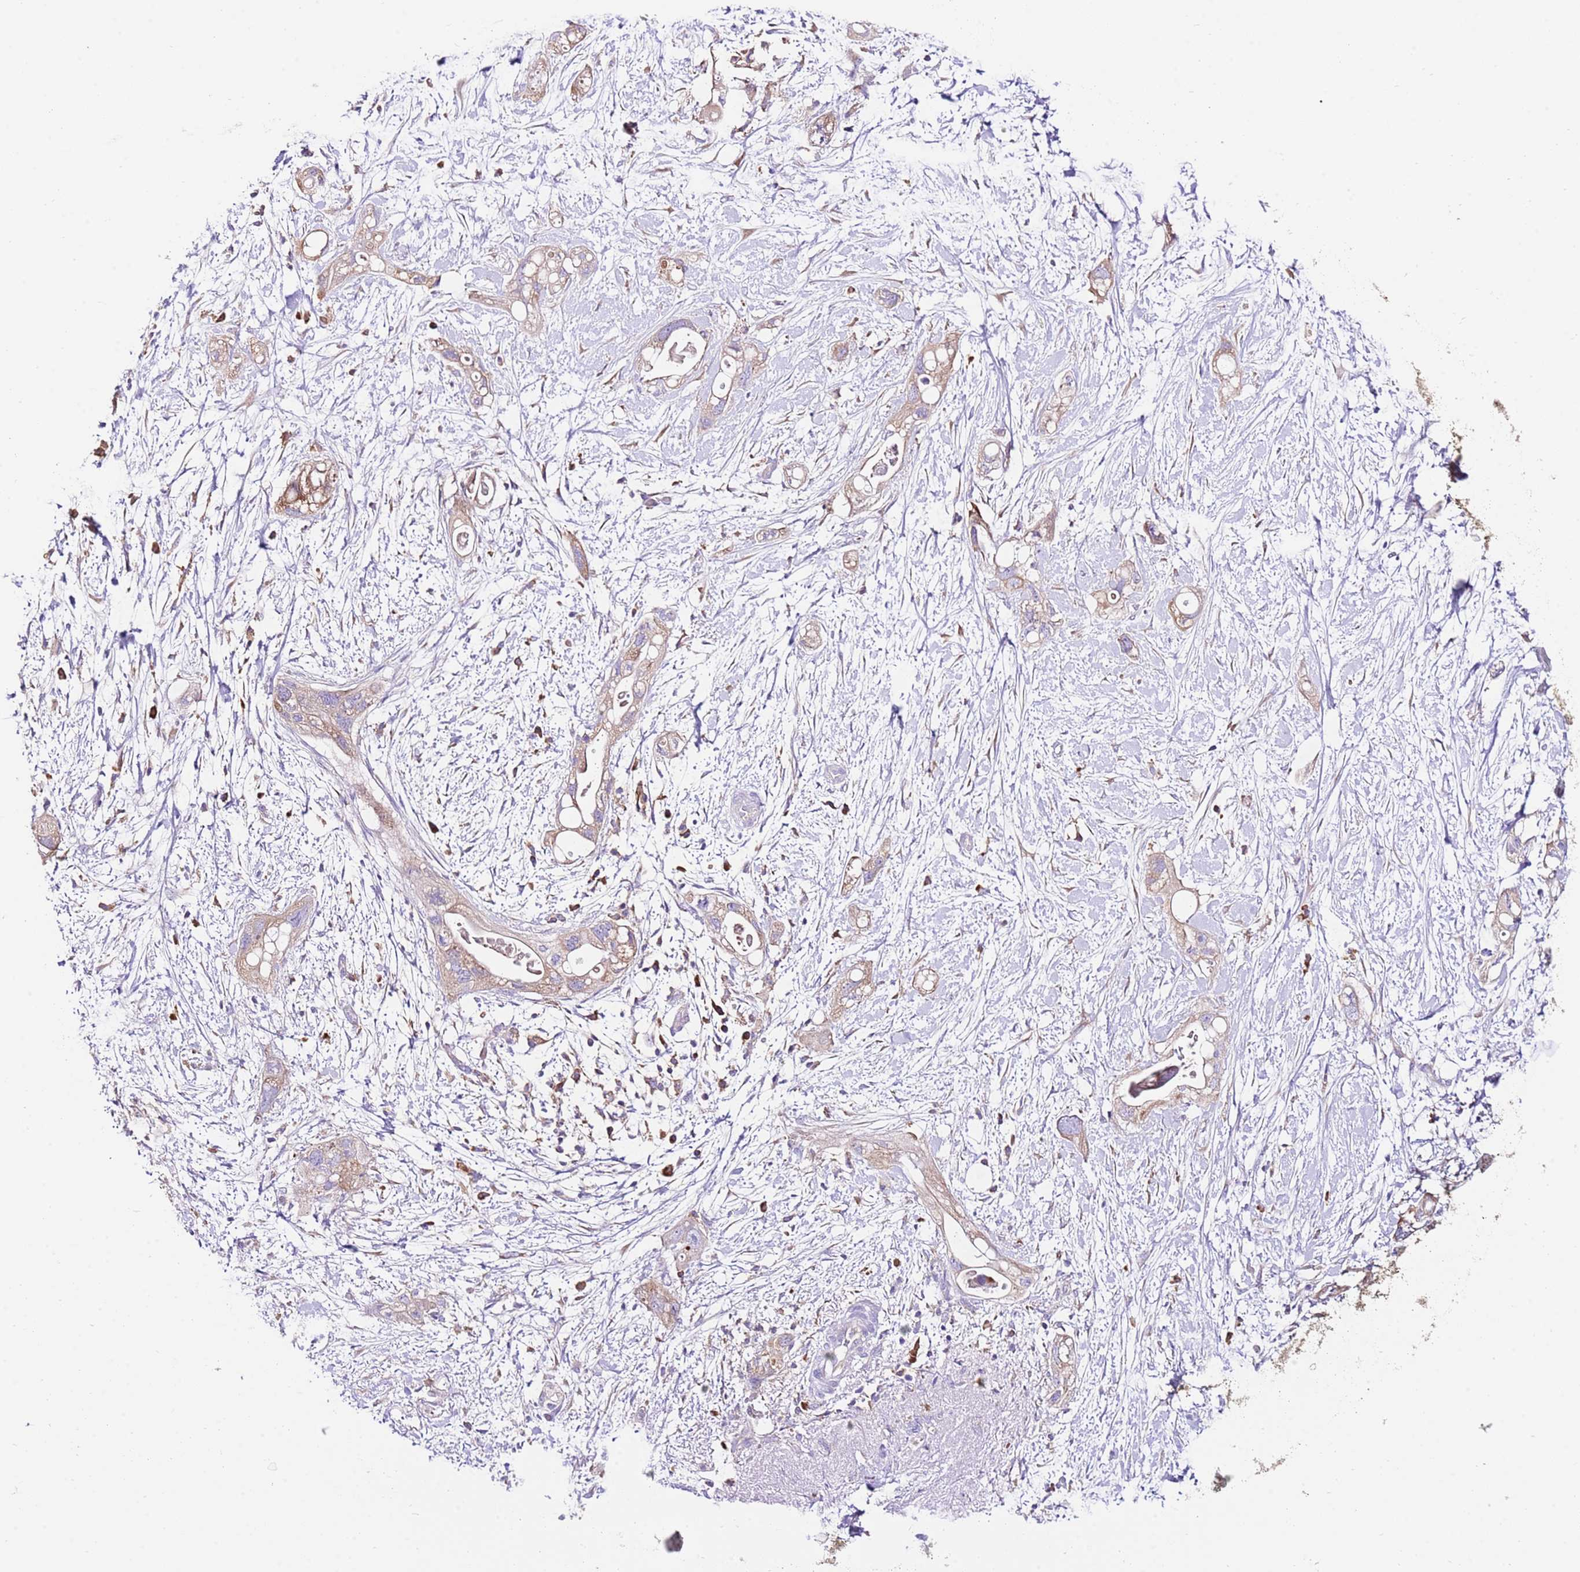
{"staining": {"intensity": "weak", "quantity": ">75%", "location": "cytoplasmic/membranous"}, "tissue": "pancreatic cancer", "cell_type": "Tumor cells", "image_type": "cancer", "snomed": [{"axis": "morphology", "description": "Adenocarcinoma, NOS"}, {"axis": "topography", "description": "Pancreas"}], "caption": "High-magnification brightfield microscopy of pancreatic cancer stained with DAB (3,3'-diaminobenzidine) (brown) and counterstained with hematoxylin (blue). tumor cells exhibit weak cytoplasmic/membranous staining is present in approximately>75% of cells. Using DAB (3,3'-diaminobenzidine) (brown) and hematoxylin (blue) stains, captured at high magnification using brightfield microscopy.", "gene": "RPS10", "patient": {"sex": "female", "age": 72}}